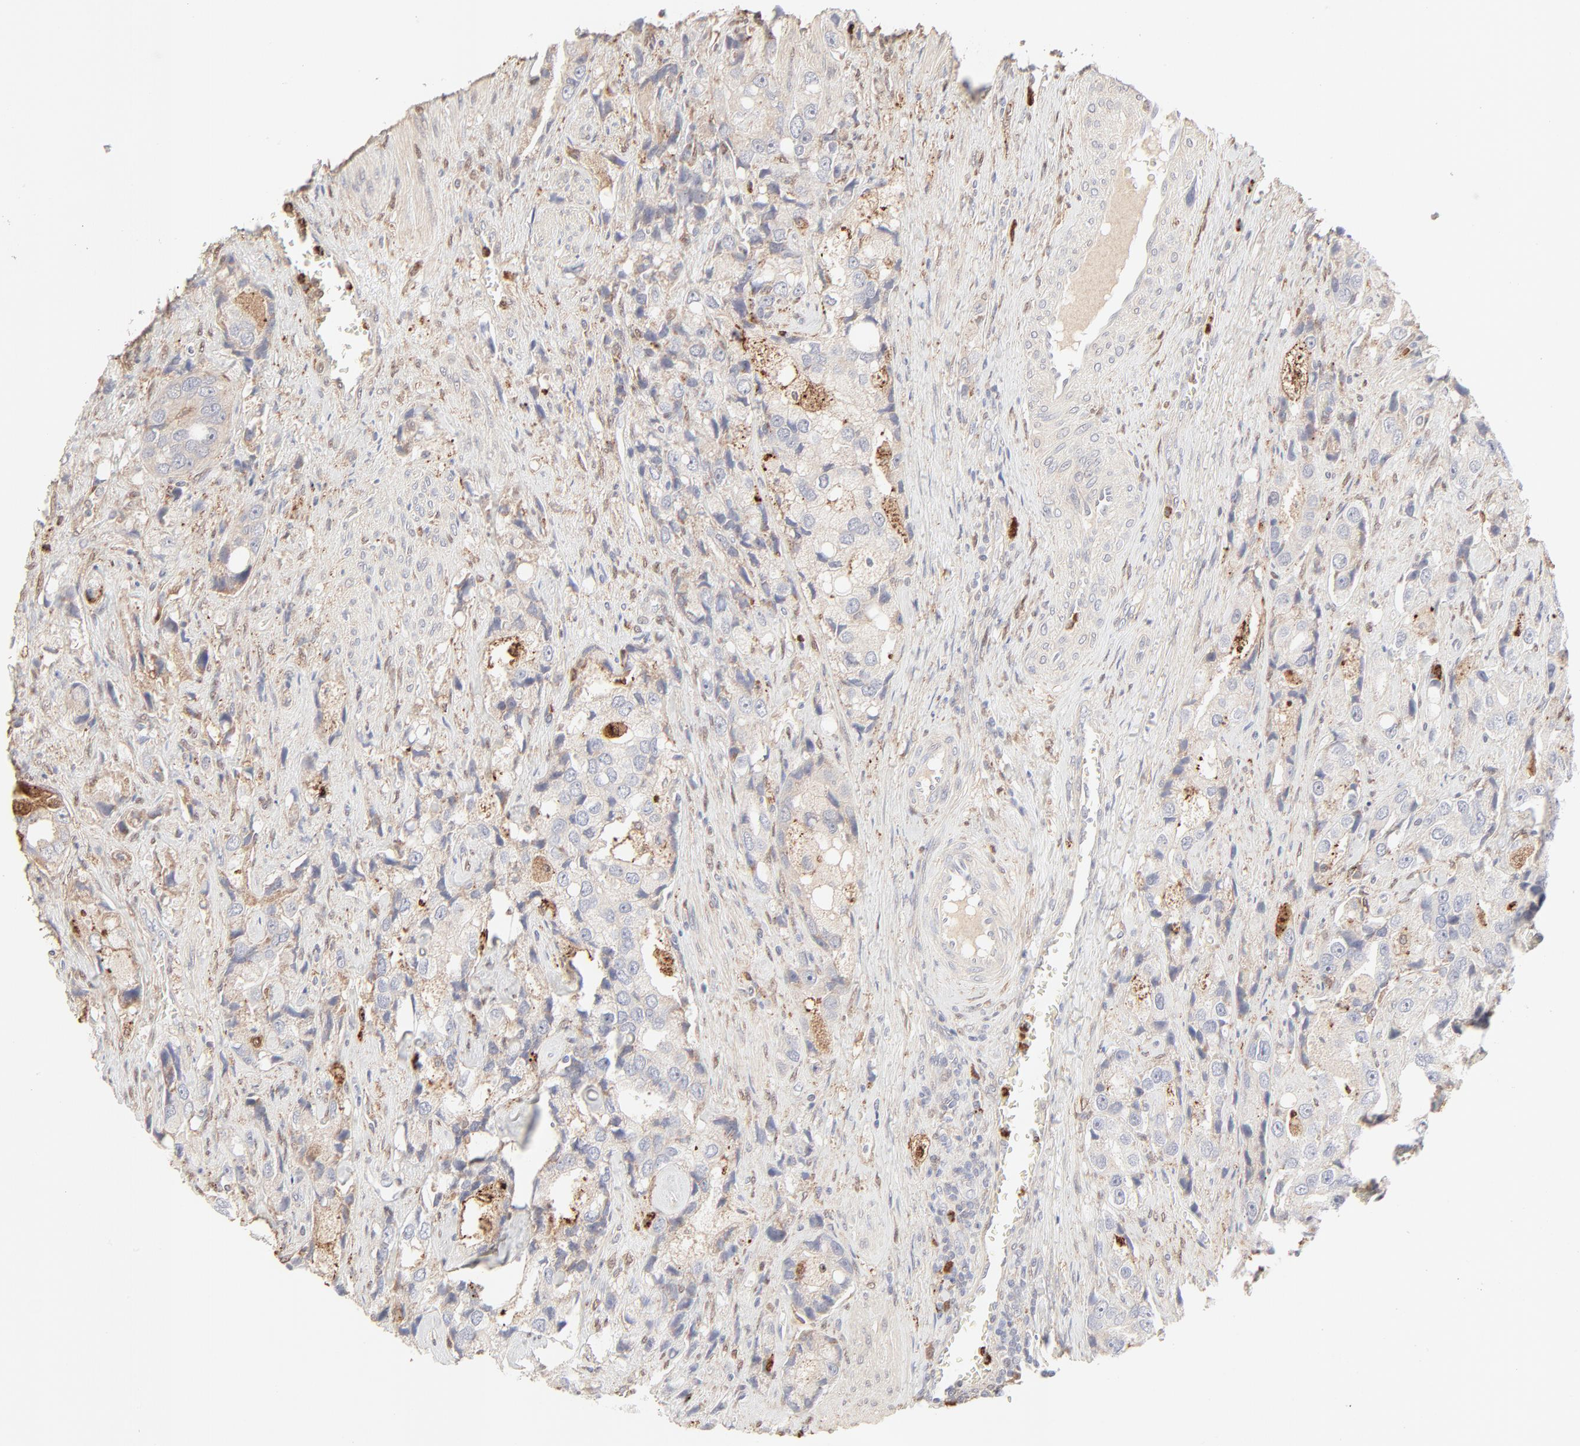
{"staining": {"intensity": "negative", "quantity": "none", "location": "none"}, "tissue": "prostate cancer", "cell_type": "Tumor cells", "image_type": "cancer", "snomed": [{"axis": "morphology", "description": "Adenocarcinoma, High grade"}, {"axis": "topography", "description": "Prostate"}], "caption": "The micrograph reveals no staining of tumor cells in prostate cancer.", "gene": "LGALS2", "patient": {"sex": "male", "age": 63}}